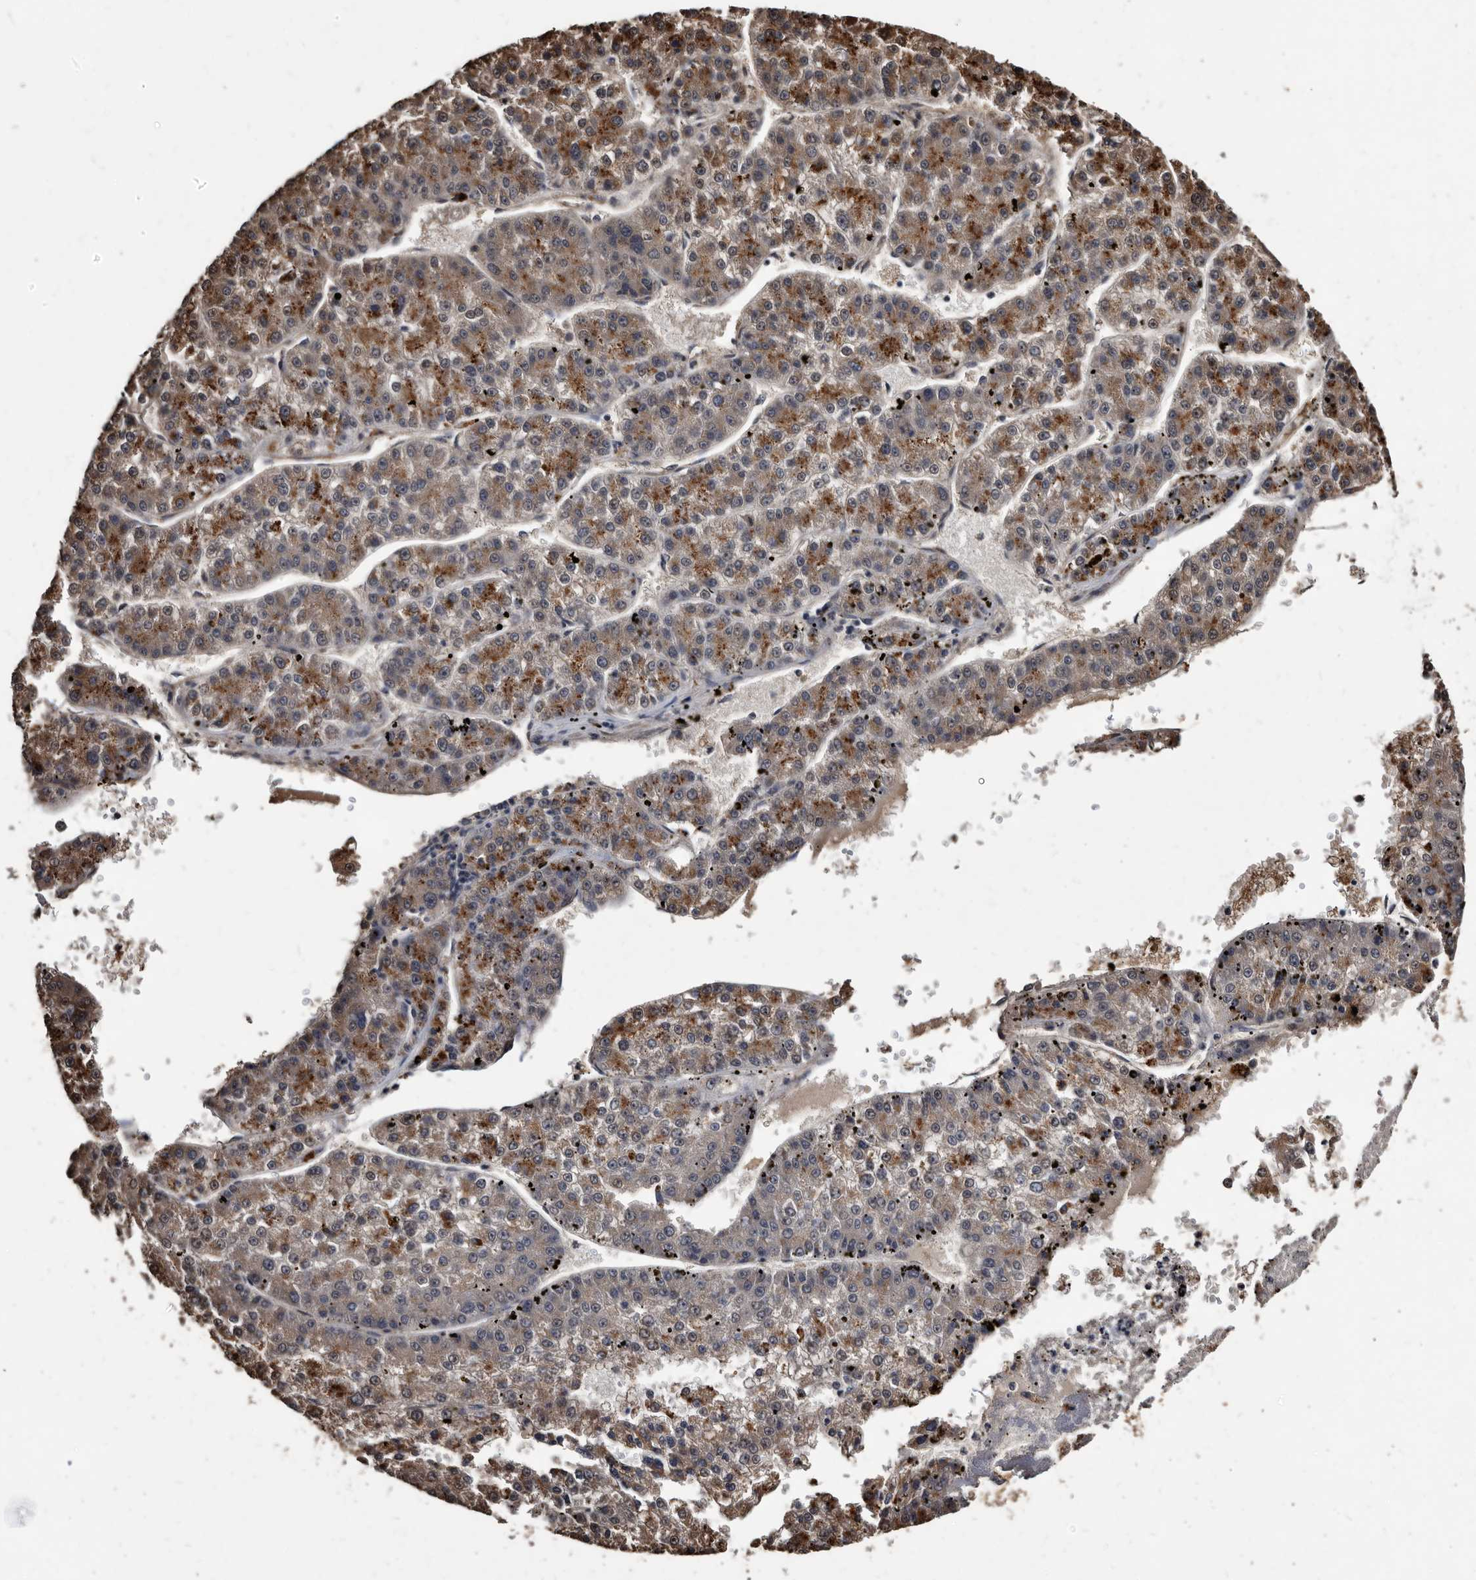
{"staining": {"intensity": "moderate", "quantity": ">75%", "location": "cytoplasmic/membranous"}, "tissue": "liver cancer", "cell_type": "Tumor cells", "image_type": "cancer", "snomed": [{"axis": "morphology", "description": "Carcinoma, Hepatocellular, NOS"}, {"axis": "topography", "description": "Liver"}], "caption": "Liver hepatocellular carcinoma tissue shows moderate cytoplasmic/membranous expression in about >75% of tumor cells, visualized by immunohistochemistry.", "gene": "CTSA", "patient": {"sex": "female", "age": 73}}